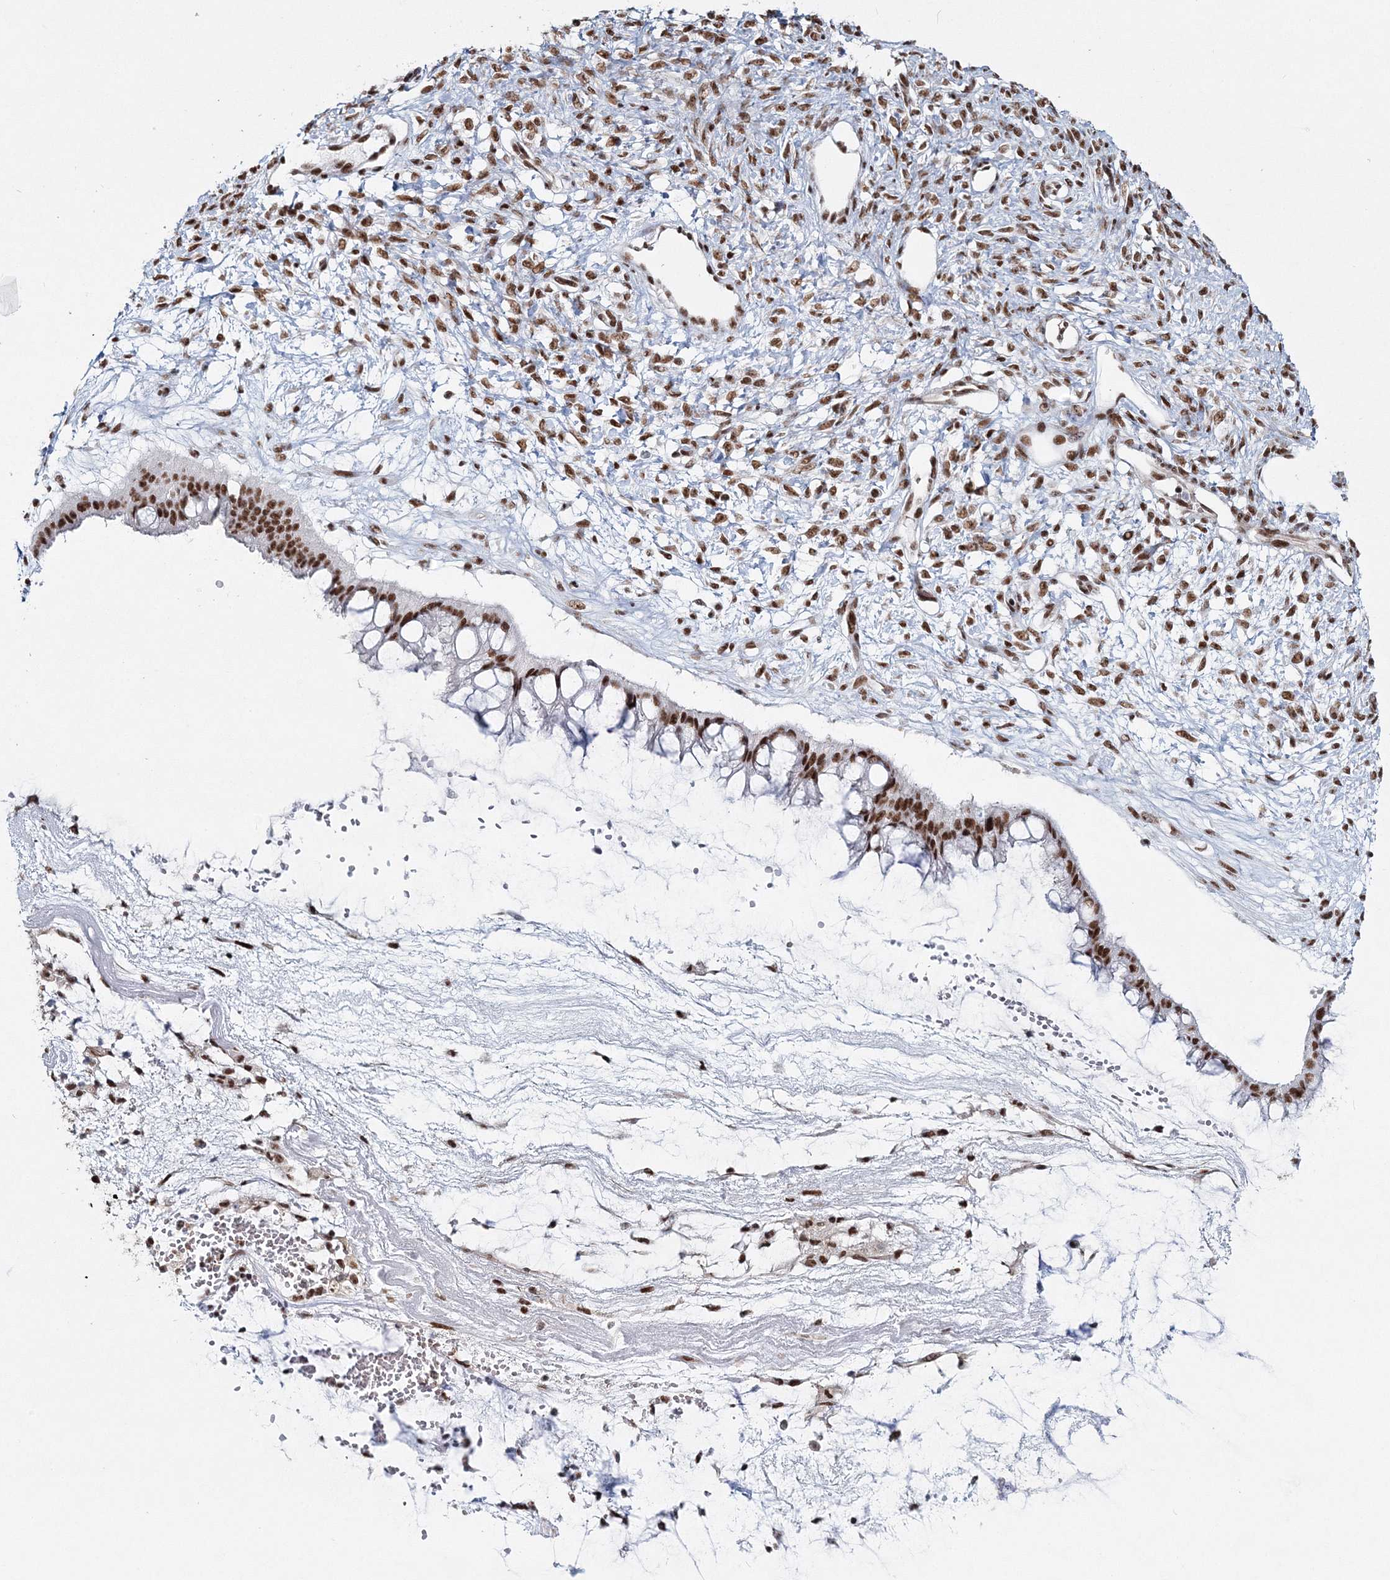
{"staining": {"intensity": "moderate", "quantity": ">75%", "location": "nuclear"}, "tissue": "ovarian cancer", "cell_type": "Tumor cells", "image_type": "cancer", "snomed": [{"axis": "morphology", "description": "Cystadenocarcinoma, mucinous, NOS"}, {"axis": "topography", "description": "Ovary"}], "caption": "Brown immunohistochemical staining in human ovarian mucinous cystadenocarcinoma demonstrates moderate nuclear positivity in about >75% of tumor cells. Immunohistochemistry stains the protein in brown and the nuclei are stained blue.", "gene": "QRICH1", "patient": {"sex": "female", "age": 73}}